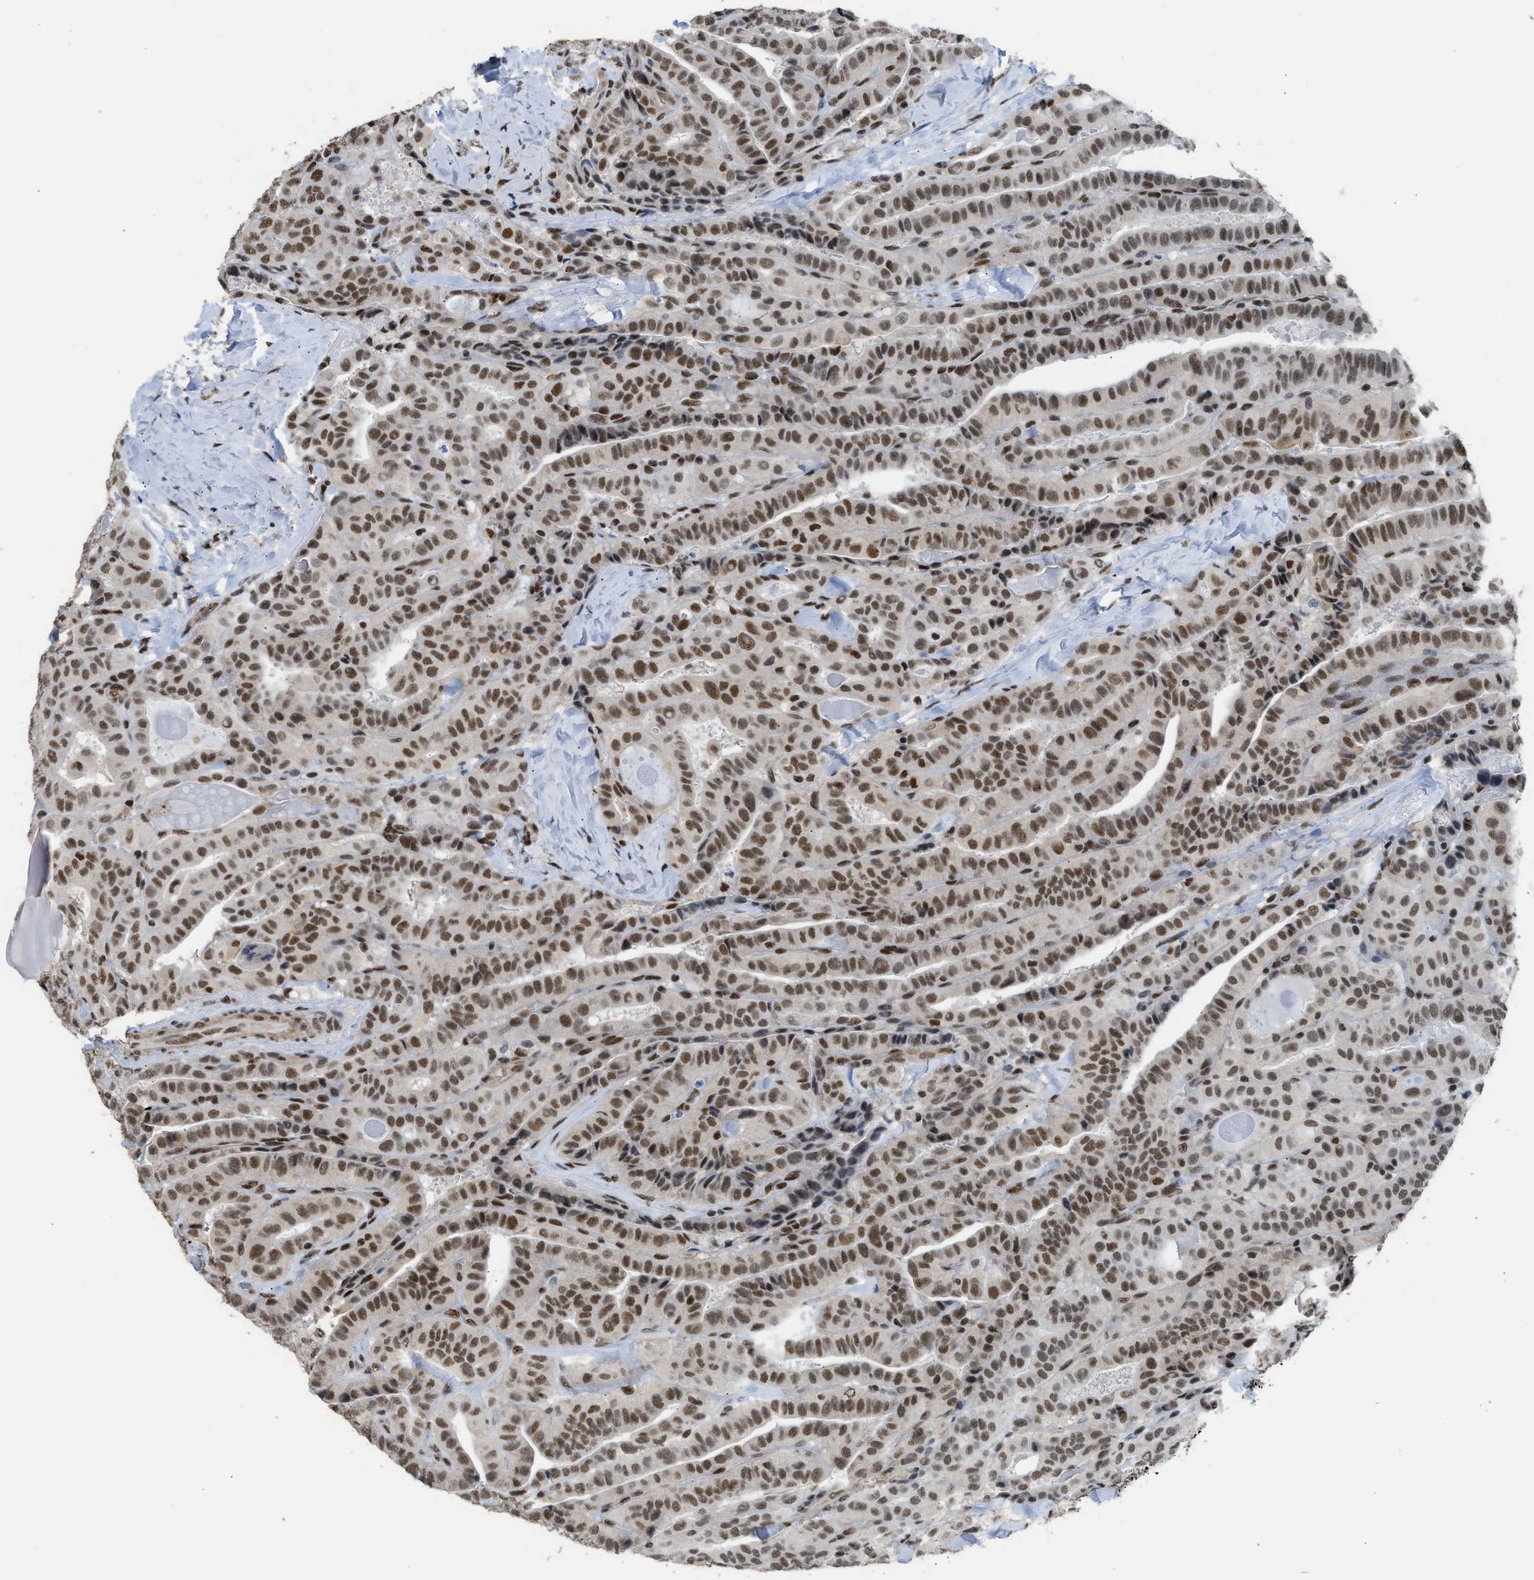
{"staining": {"intensity": "moderate", "quantity": ">75%", "location": "nuclear"}, "tissue": "thyroid cancer", "cell_type": "Tumor cells", "image_type": "cancer", "snomed": [{"axis": "morphology", "description": "Papillary adenocarcinoma, NOS"}, {"axis": "topography", "description": "Thyroid gland"}], "caption": "IHC staining of thyroid papillary adenocarcinoma, which demonstrates medium levels of moderate nuclear staining in approximately >75% of tumor cells indicating moderate nuclear protein positivity. The staining was performed using DAB (brown) for protein detection and nuclei were counterstained in hematoxylin (blue).", "gene": "SCAF4", "patient": {"sex": "male", "age": 77}}